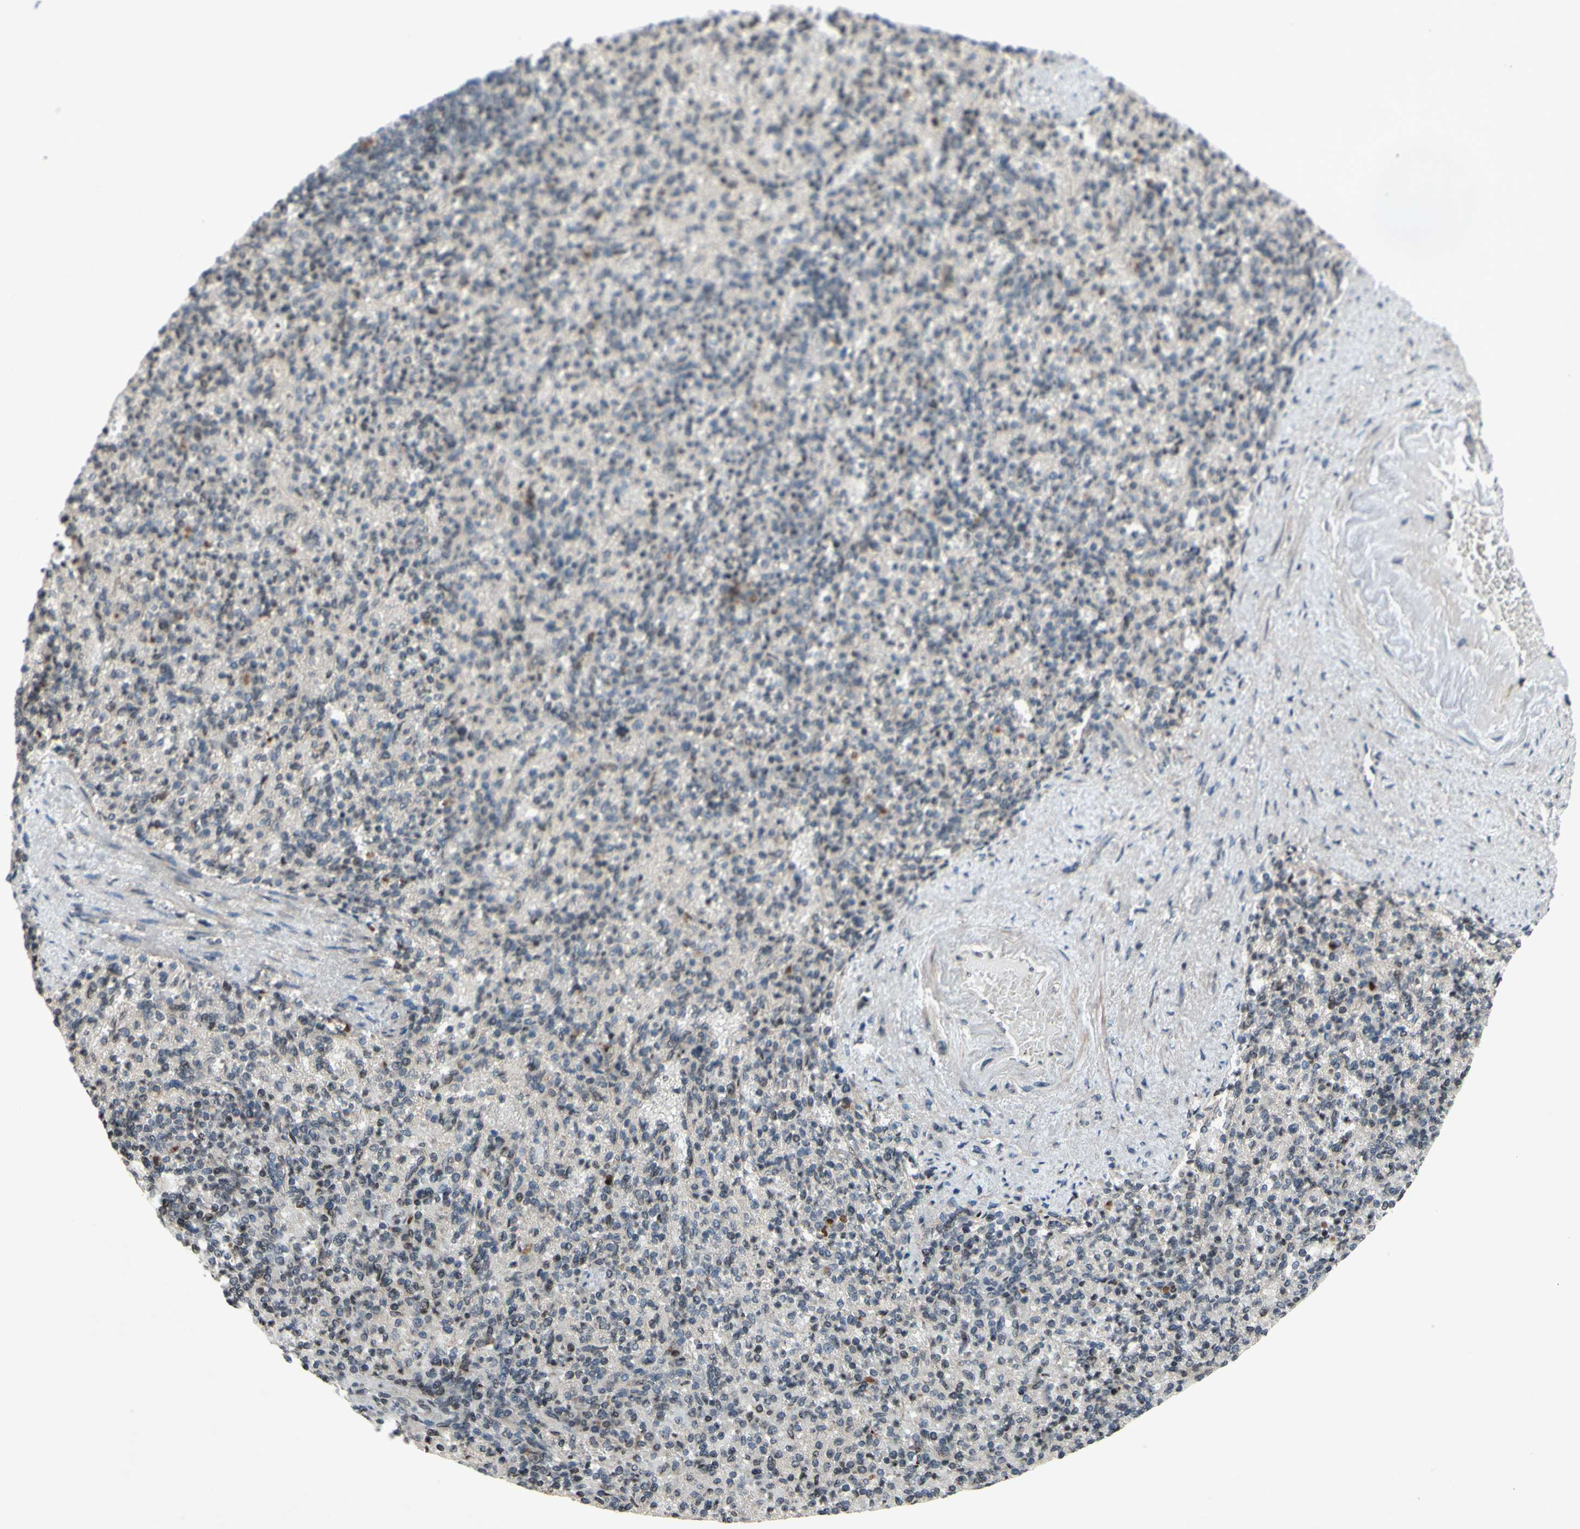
{"staining": {"intensity": "negative", "quantity": "none", "location": "none"}, "tissue": "spleen", "cell_type": "Cells in red pulp", "image_type": "normal", "snomed": [{"axis": "morphology", "description": "Normal tissue, NOS"}, {"axis": "topography", "description": "Spleen"}], "caption": "Immunohistochemistry of benign human spleen demonstrates no expression in cells in red pulp.", "gene": "XPO1", "patient": {"sex": "female", "age": 74}}